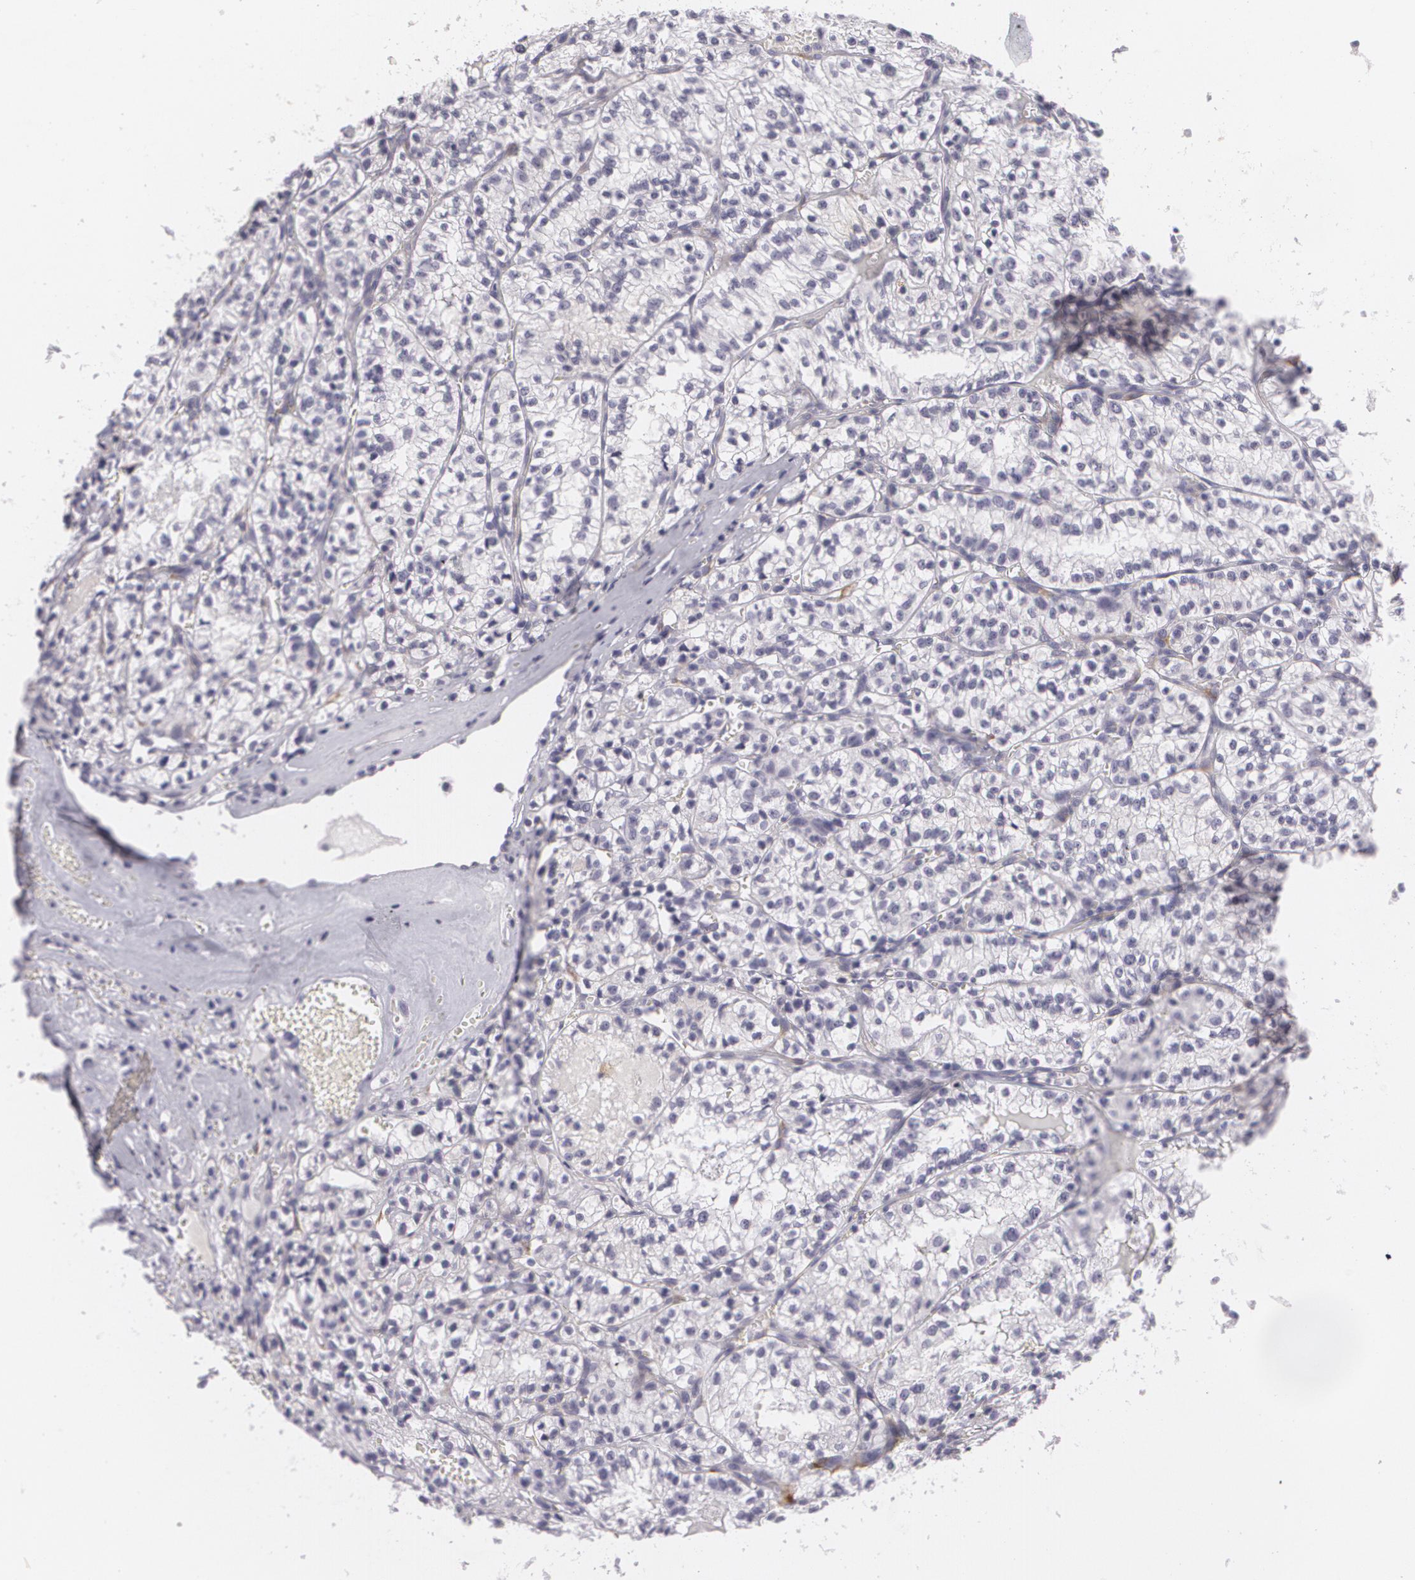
{"staining": {"intensity": "negative", "quantity": "none", "location": "none"}, "tissue": "renal cancer", "cell_type": "Tumor cells", "image_type": "cancer", "snomed": [{"axis": "morphology", "description": "Adenocarcinoma, NOS"}, {"axis": "topography", "description": "Kidney"}], "caption": "Renal adenocarcinoma was stained to show a protein in brown. There is no significant expression in tumor cells.", "gene": "MAP2", "patient": {"sex": "male", "age": 61}}